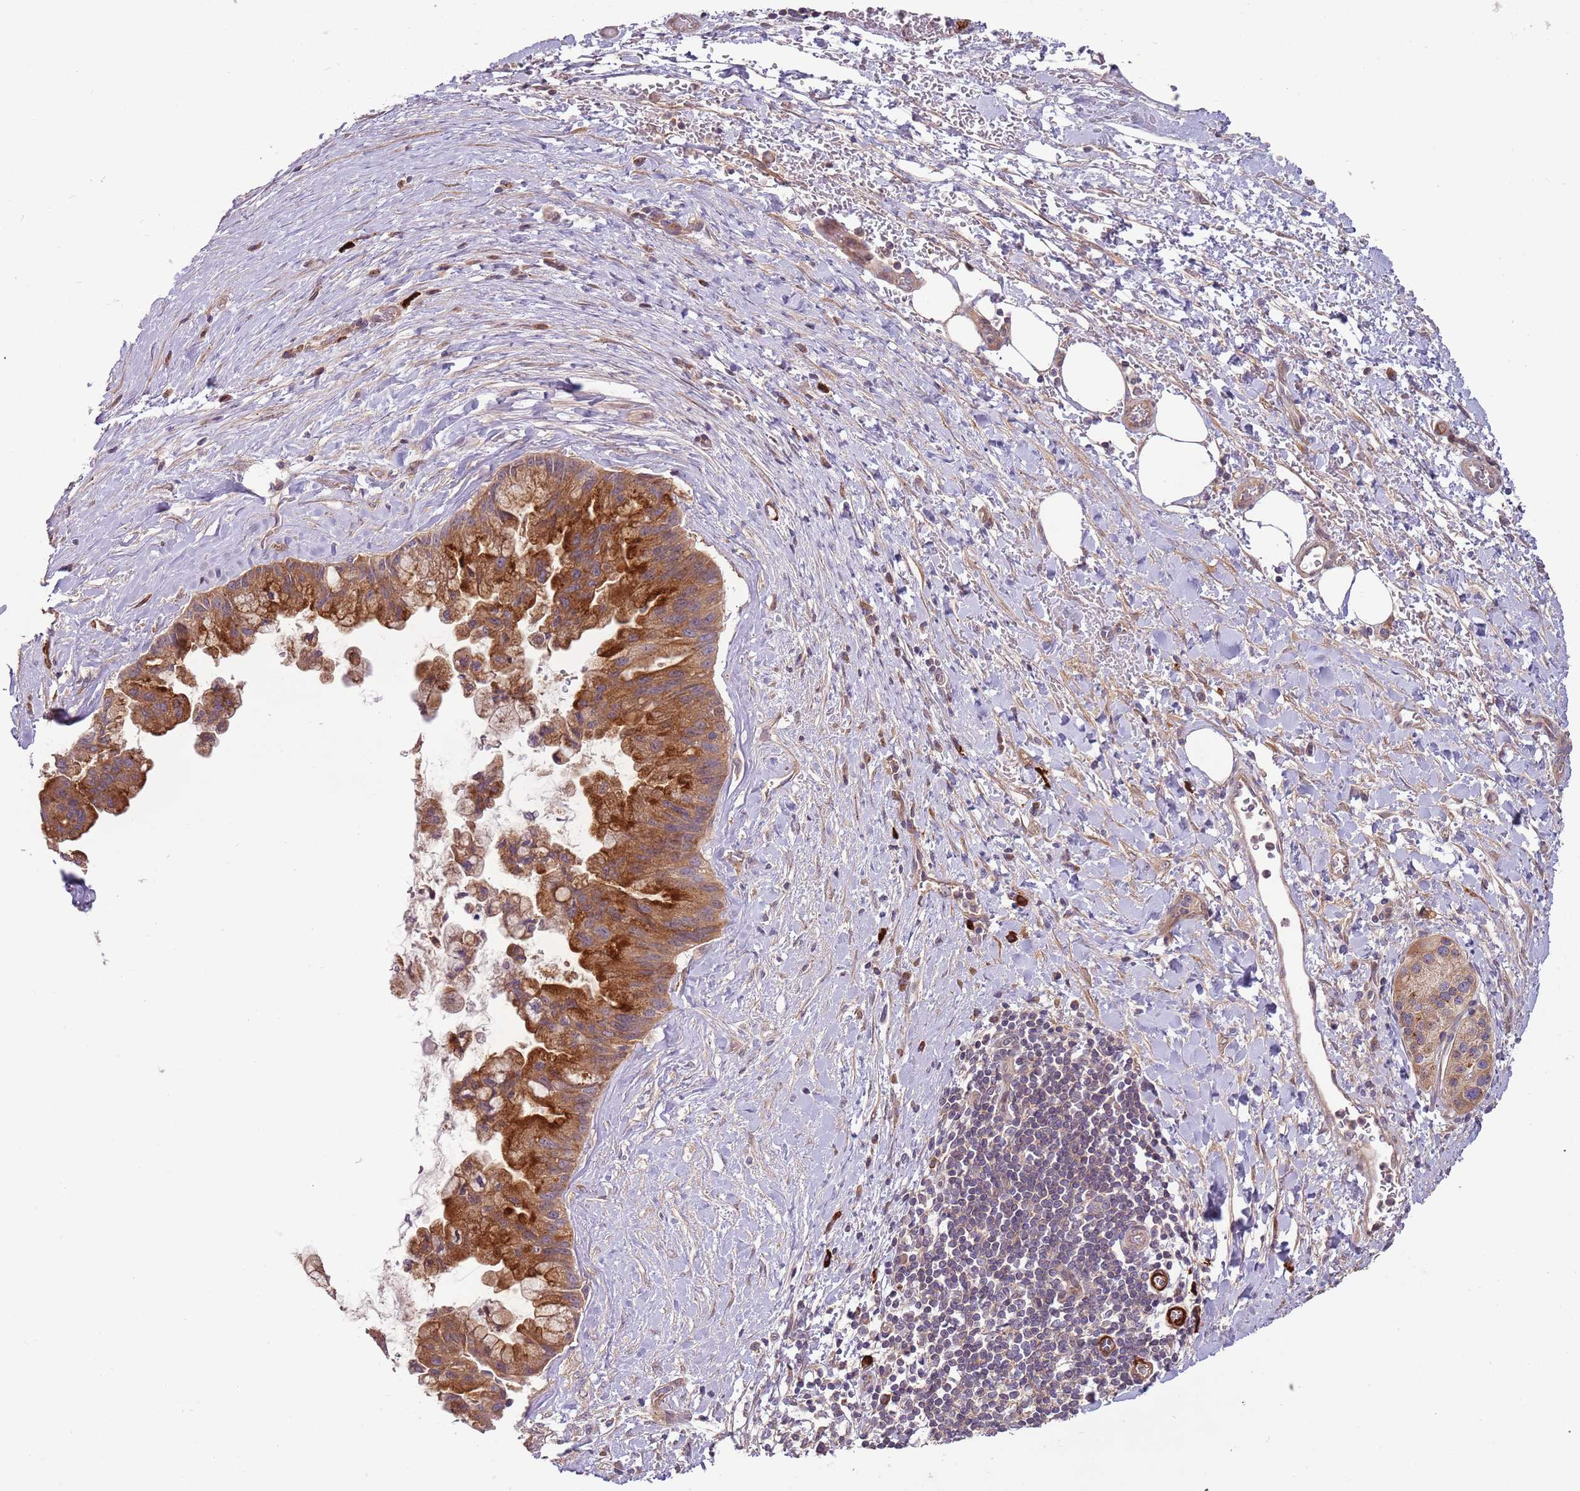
{"staining": {"intensity": "strong", "quantity": ">75%", "location": "cytoplasmic/membranous"}, "tissue": "pancreatic cancer", "cell_type": "Tumor cells", "image_type": "cancer", "snomed": [{"axis": "morphology", "description": "Adenocarcinoma, NOS"}, {"axis": "topography", "description": "Pancreas"}], "caption": "Immunohistochemical staining of human pancreatic cancer (adenocarcinoma) demonstrates high levels of strong cytoplasmic/membranous expression in approximately >75% of tumor cells.", "gene": "RNF128", "patient": {"sex": "male", "age": 73}}